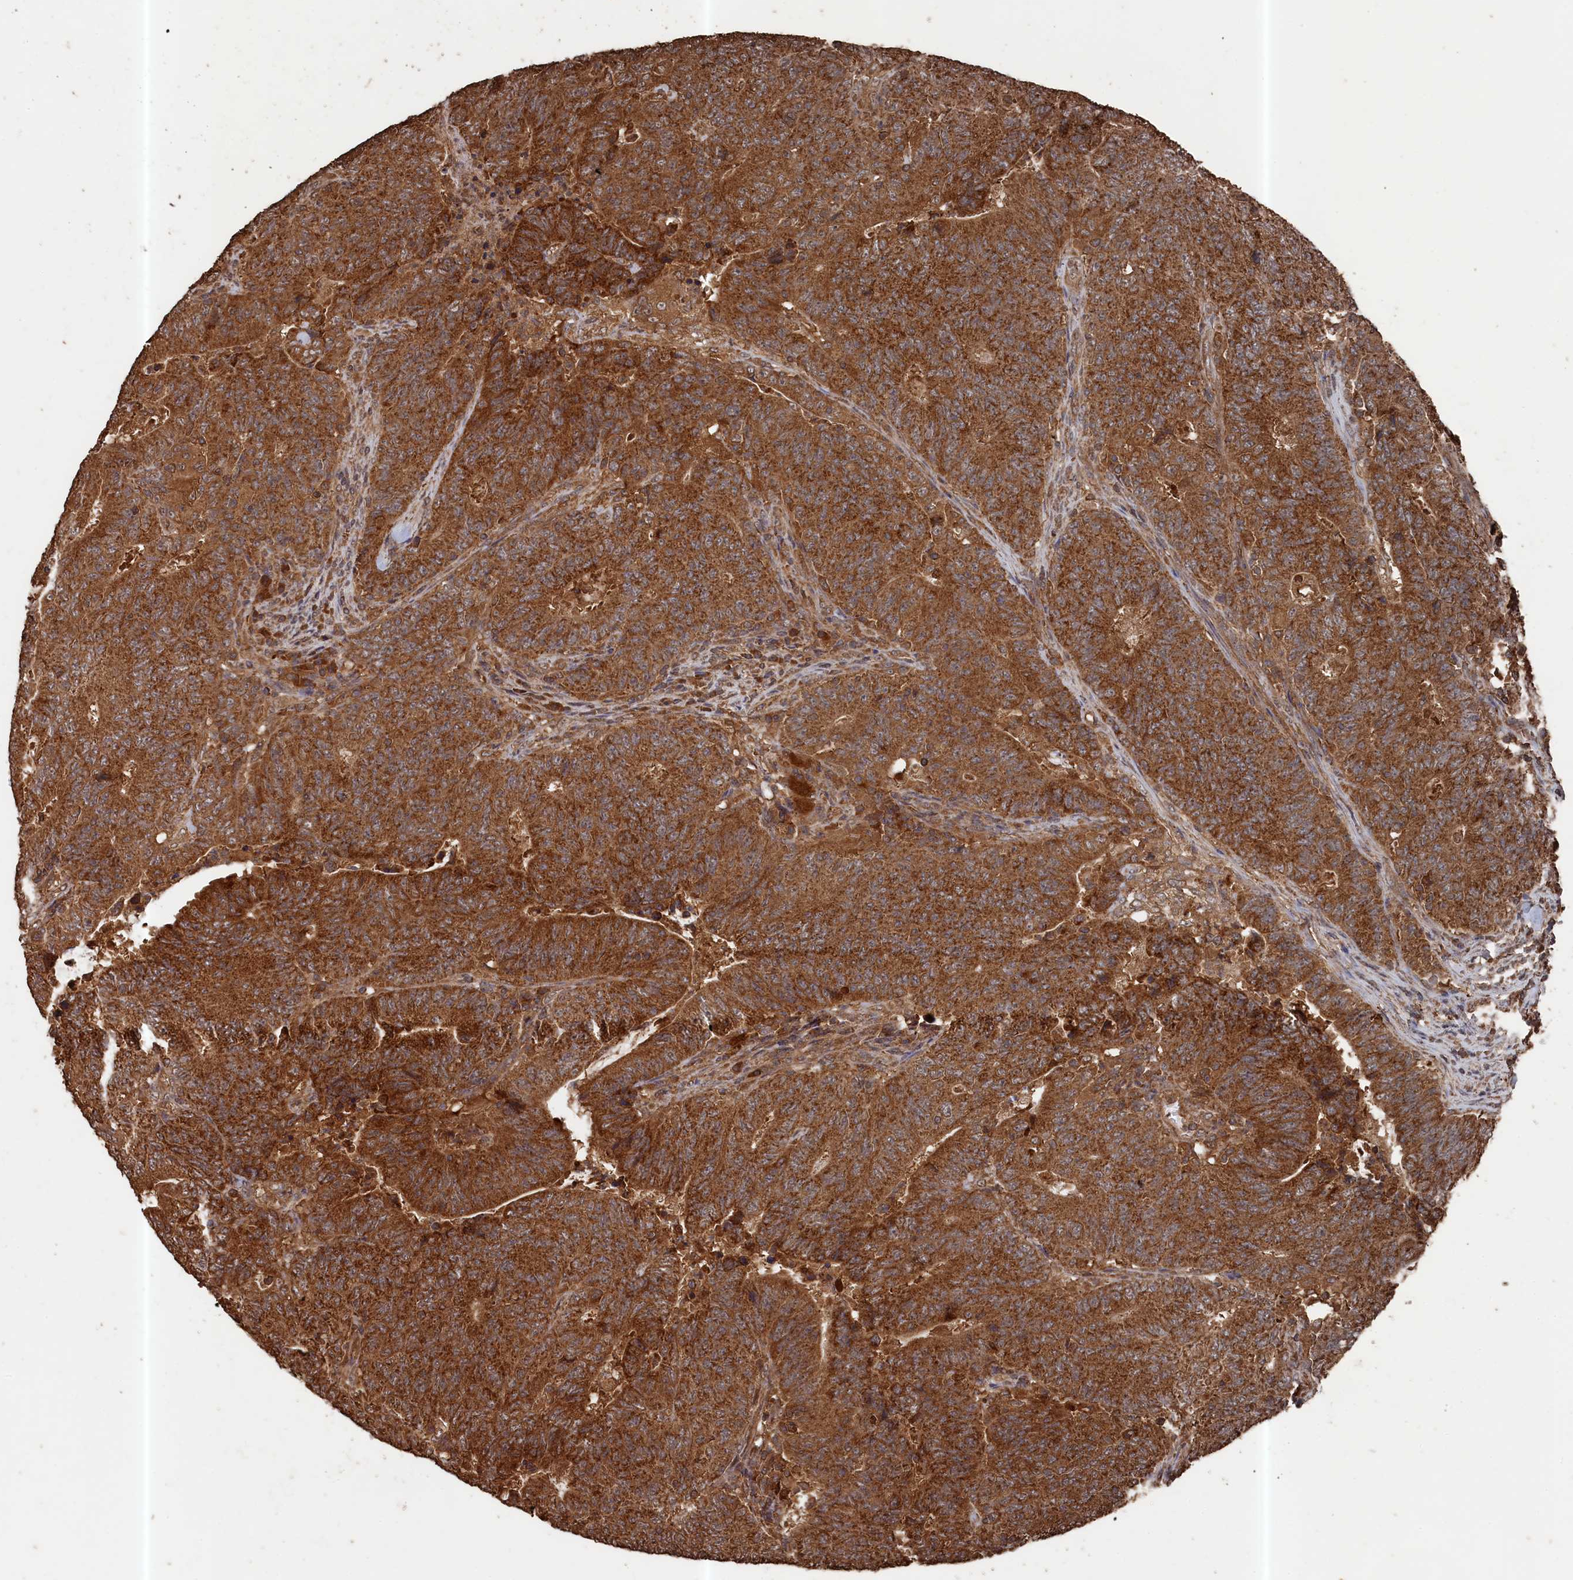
{"staining": {"intensity": "moderate", "quantity": ">75%", "location": "cytoplasmic/membranous"}, "tissue": "colorectal cancer", "cell_type": "Tumor cells", "image_type": "cancer", "snomed": [{"axis": "morphology", "description": "Adenocarcinoma, NOS"}, {"axis": "topography", "description": "Colon"}], "caption": "Protein expression analysis of human colorectal cancer (adenocarcinoma) reveals moderate cytoplasmic/membranous expression in about >75% of tumor cells.", "gene": "SNX33", "patient": {"sex": "female", "age": 75}}